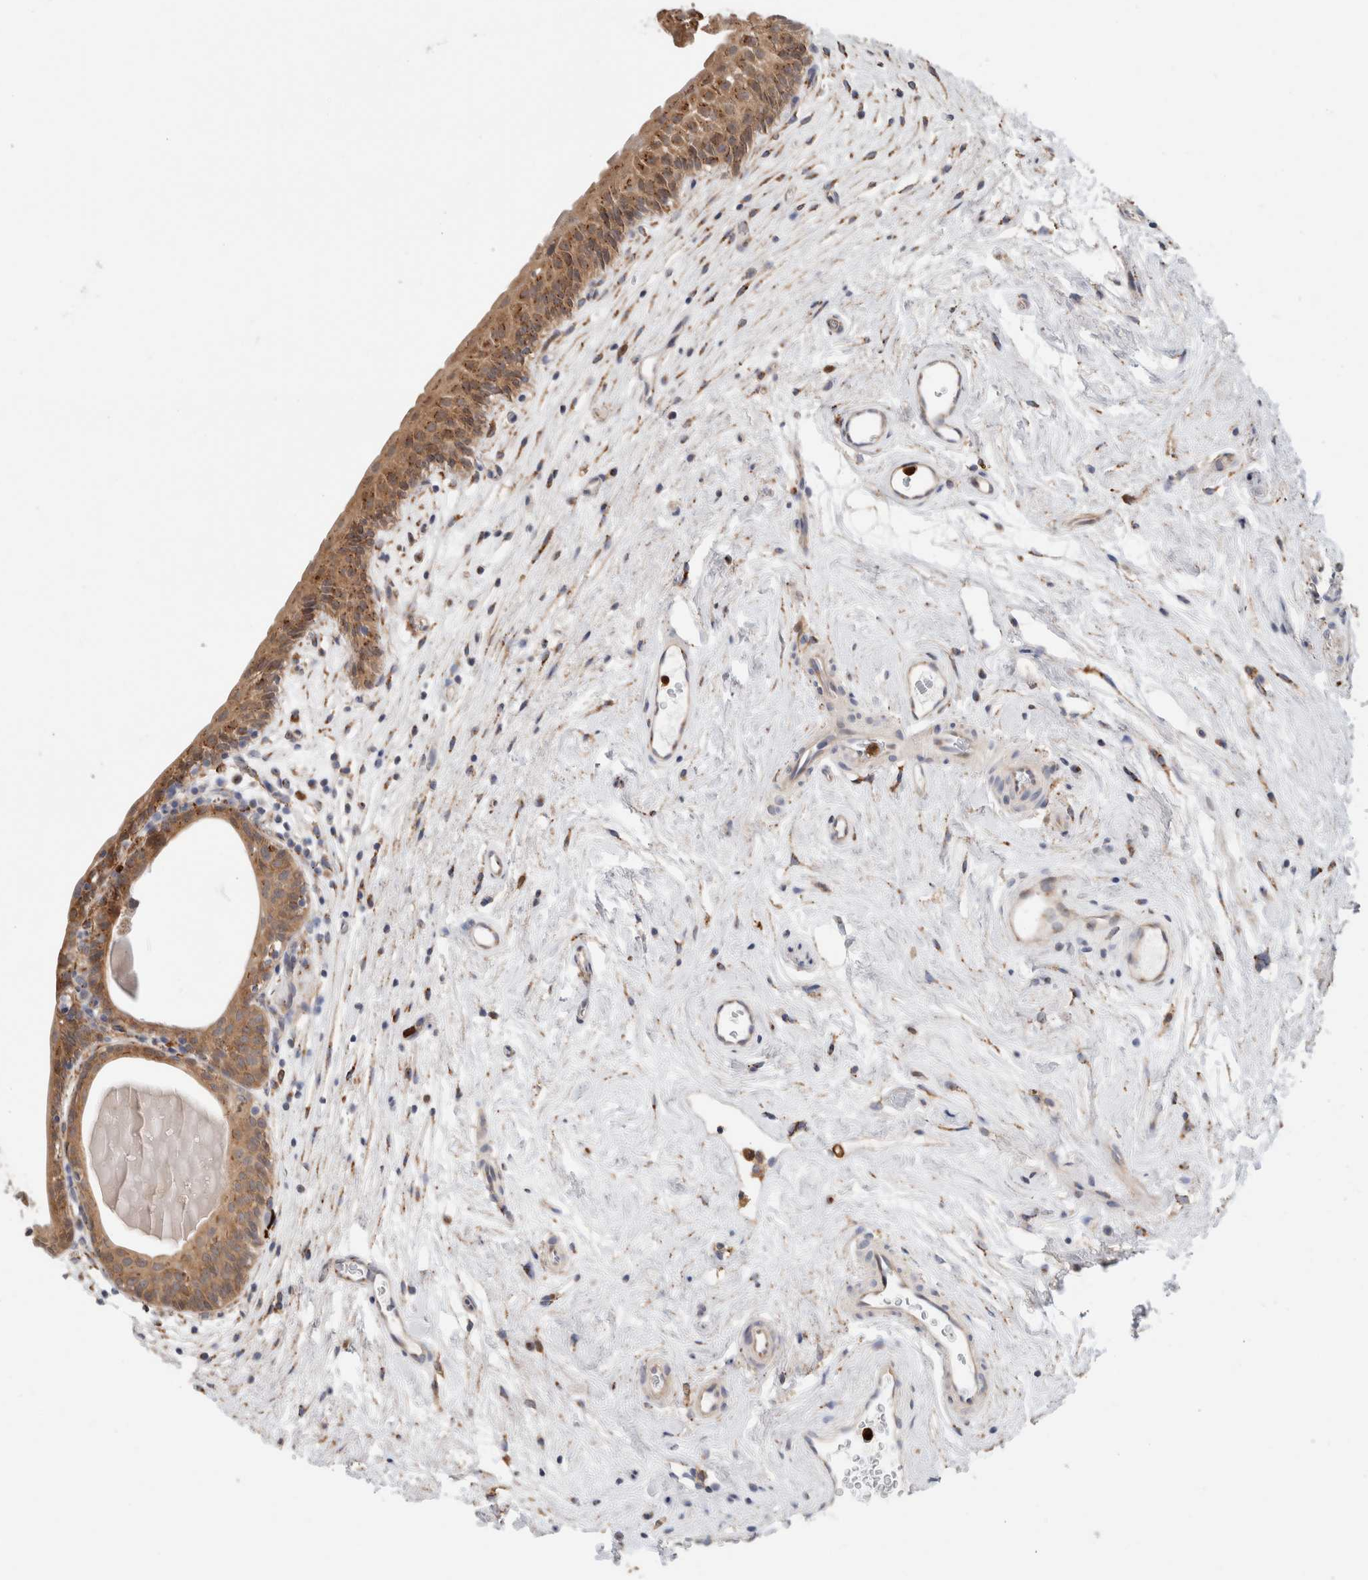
{"staining": {"intensity": "moderate", "quantity": ">75%", "location": "cytoplasmic/membranous"}, "tissue": "urinary bladder", "cell_type": "Urothelial cells", "image_type": "normal", "snomed": [{"axis": "morphology", "description": "Normal tissue, NOS"}, {"axis": "topography", "description": "Urinary bladder"}], "caption": "Human urinary bladder stained for a protein (brown) shows moderate cytoplasmic/membranous positive staining in about >75% of urothelial cells.", "gene": "P4HA1", "patient": {"sex": "male", "age": 83}}